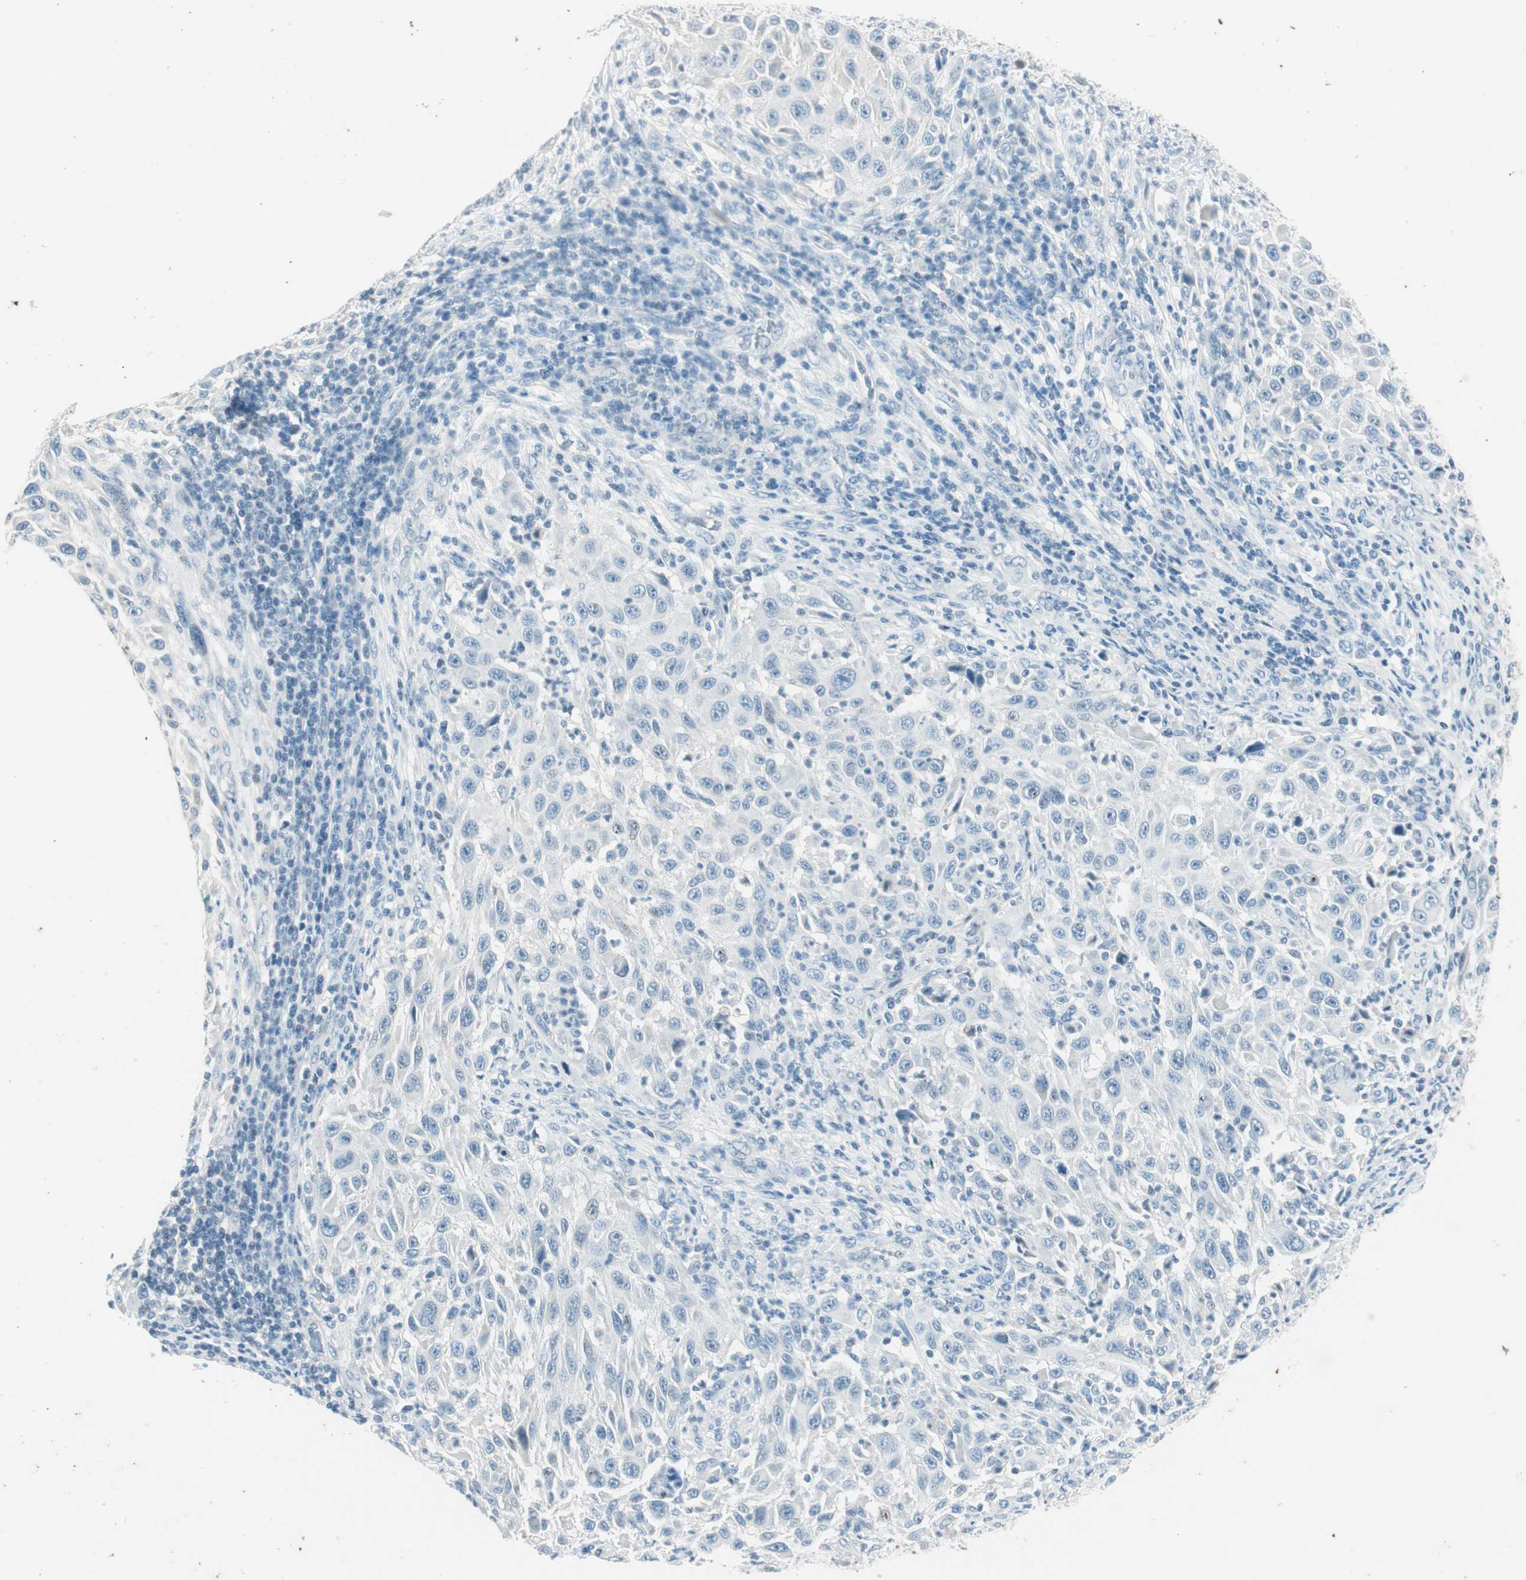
{"staining": {"intensity": "negative", "quantity": "none", "location": "none"}, "tissue": "melanoma", "cell_type": "Tumor cells", "image_type": "cancer", "snomed": [{"axis": "morphology", "description": "Malignant melanoma, Metastatic site"}, {"axis": "topography", "description": "Lymph node"}], "caption": "Malignant melanoma (metastatic site) was stained to show a protein in brown. There is no significant expression in tumor cells.", "gene": "GNAO1", "patient": {"sex": "male", "age": 61}}